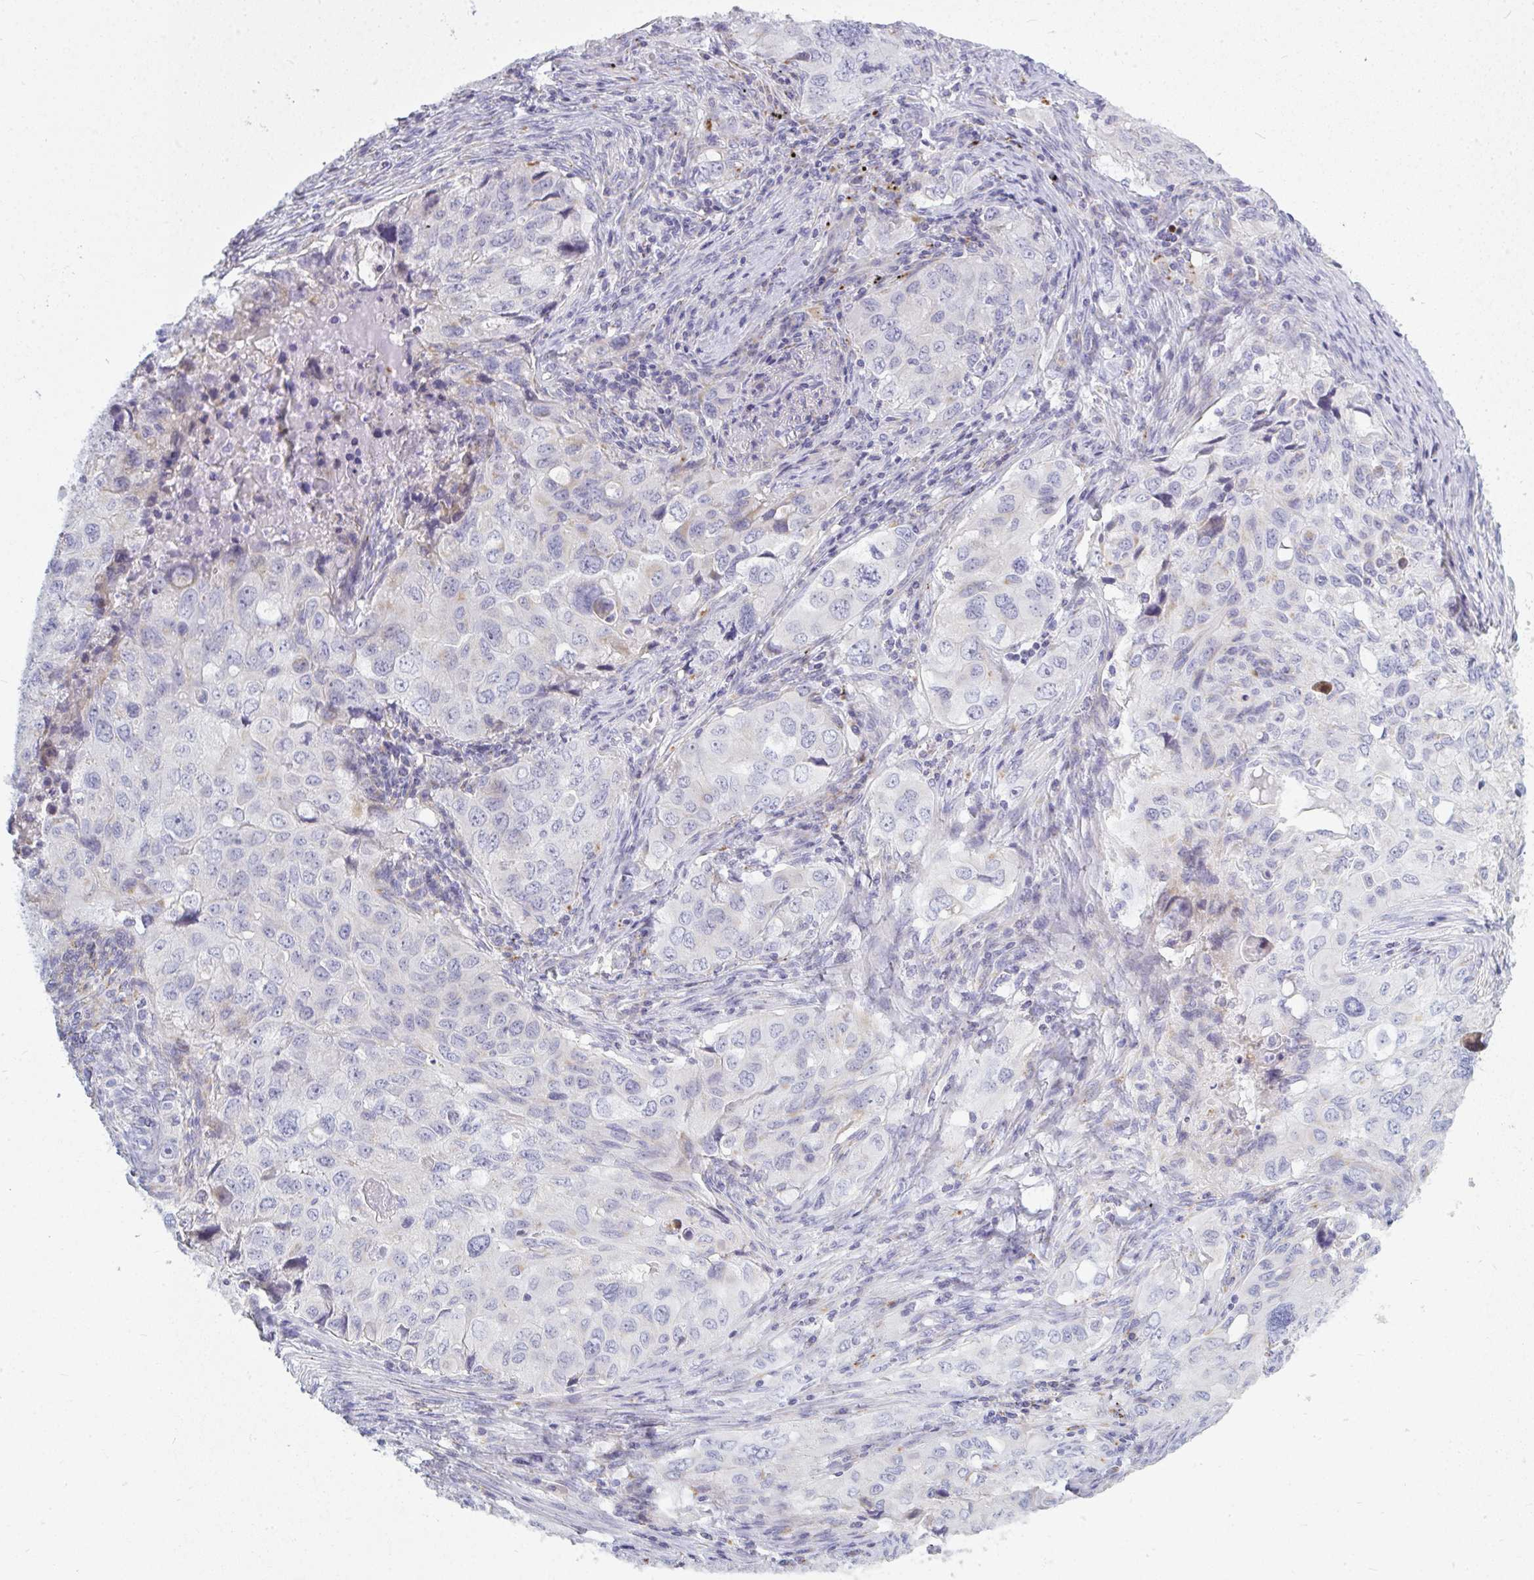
{"staining": {"intensity": "negative", "quantity": "none", "location": "none"}, "tissue": "lung cancer", "cell_type": "Tumor cells", "image_type": "cancer", "snomed": [{"axis": "morphology", "description": "Adenocarcinoma, NOS"}, {"axis": "morphology", "description": "Adenocarcinoma, metastatic, NOS"}, {"axis": "topography", "description": "Lymph node"}, {"axis": "topography", "description": "Lung"}], "caption": "Lung adenocarcinoma stained for a protein using immunohistochemistry (IHC) reveals no expression tumor cells.", "gene": "ATG9A", "patient": {"sex": "female", "age": 42}}